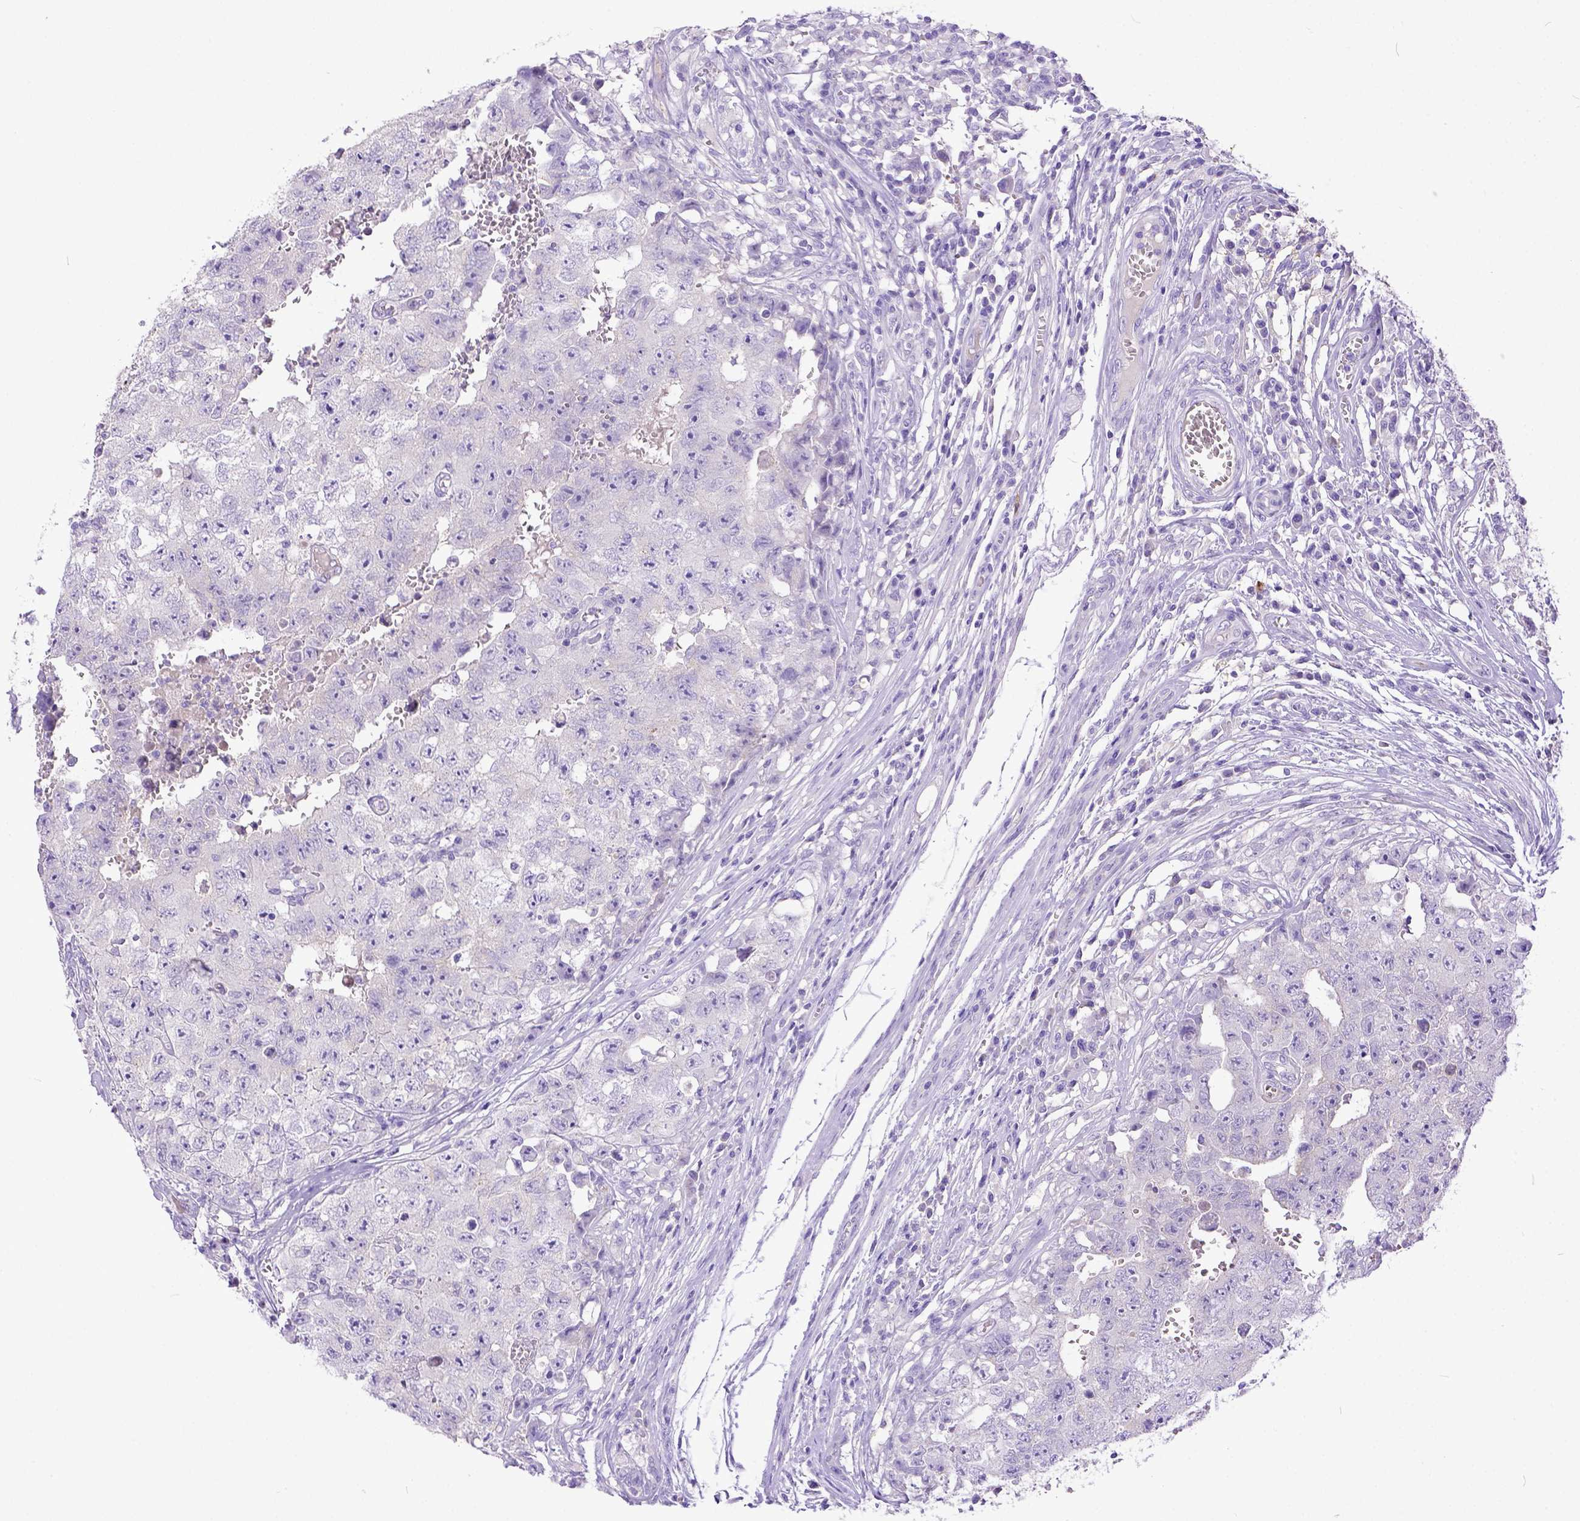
{"staining": {"intensity": "negative", "quantity": "none", "location": "none"}, "tissue": "testis cancer", "cell_type": "Tumor cells", "image_type": "cancer", "snomed": [{"axis": "morphology", "description": "Carcinoma, Embryonal, NOS"}, {"axis": "topography", "description": "Testis"}], "caption": "DAB (3,3'-diaminobenzidine) immunohistochemical staining of human embryonal carcinoma (testis) reveals no significant expression in tumor cells.", "gene": "KIT", "patient": {"sex": "male", "age": 36}}